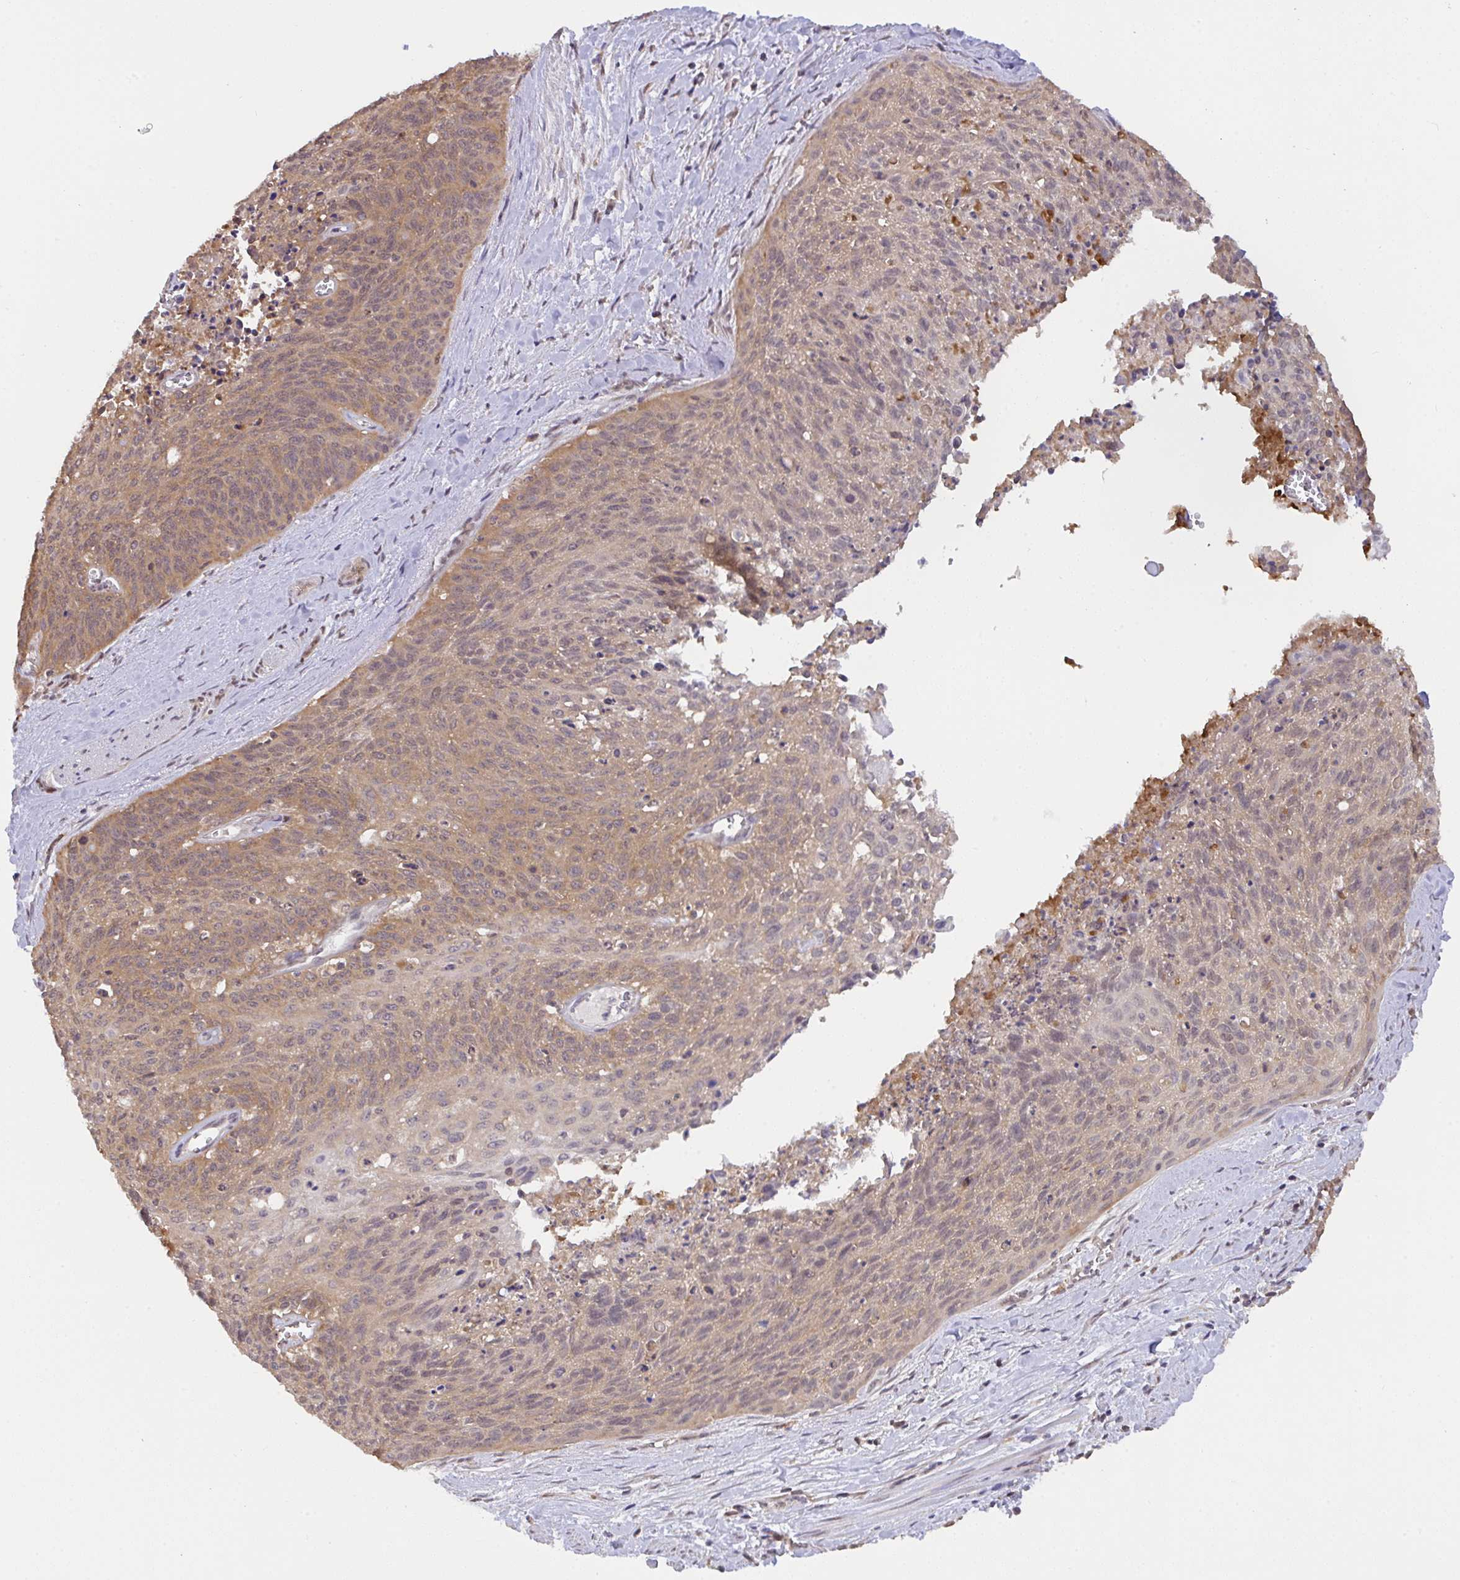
{"staining": {"intensity": "moderate", "quantity": ">75%", "location": "cytoplasmic/membranous"}, "tissue": "cervical cancer", "cell_type": "Tumor cells", "image_type": "cancer", "snomed": [{"axis": "morphology", "description": "Squamous cell carcinoma, NOS"}, {"axis": "topography", "description": "Cervix"}], "caption": "This histopathology image reveals IHC staining of squamous cell carcinoma (cervical), with medium moderate cytoplasmic/membranous positivity in approximately >75% of tumor cells.", "gene": "C12orf57", "patient": {"sex": "female", "age": 55}}